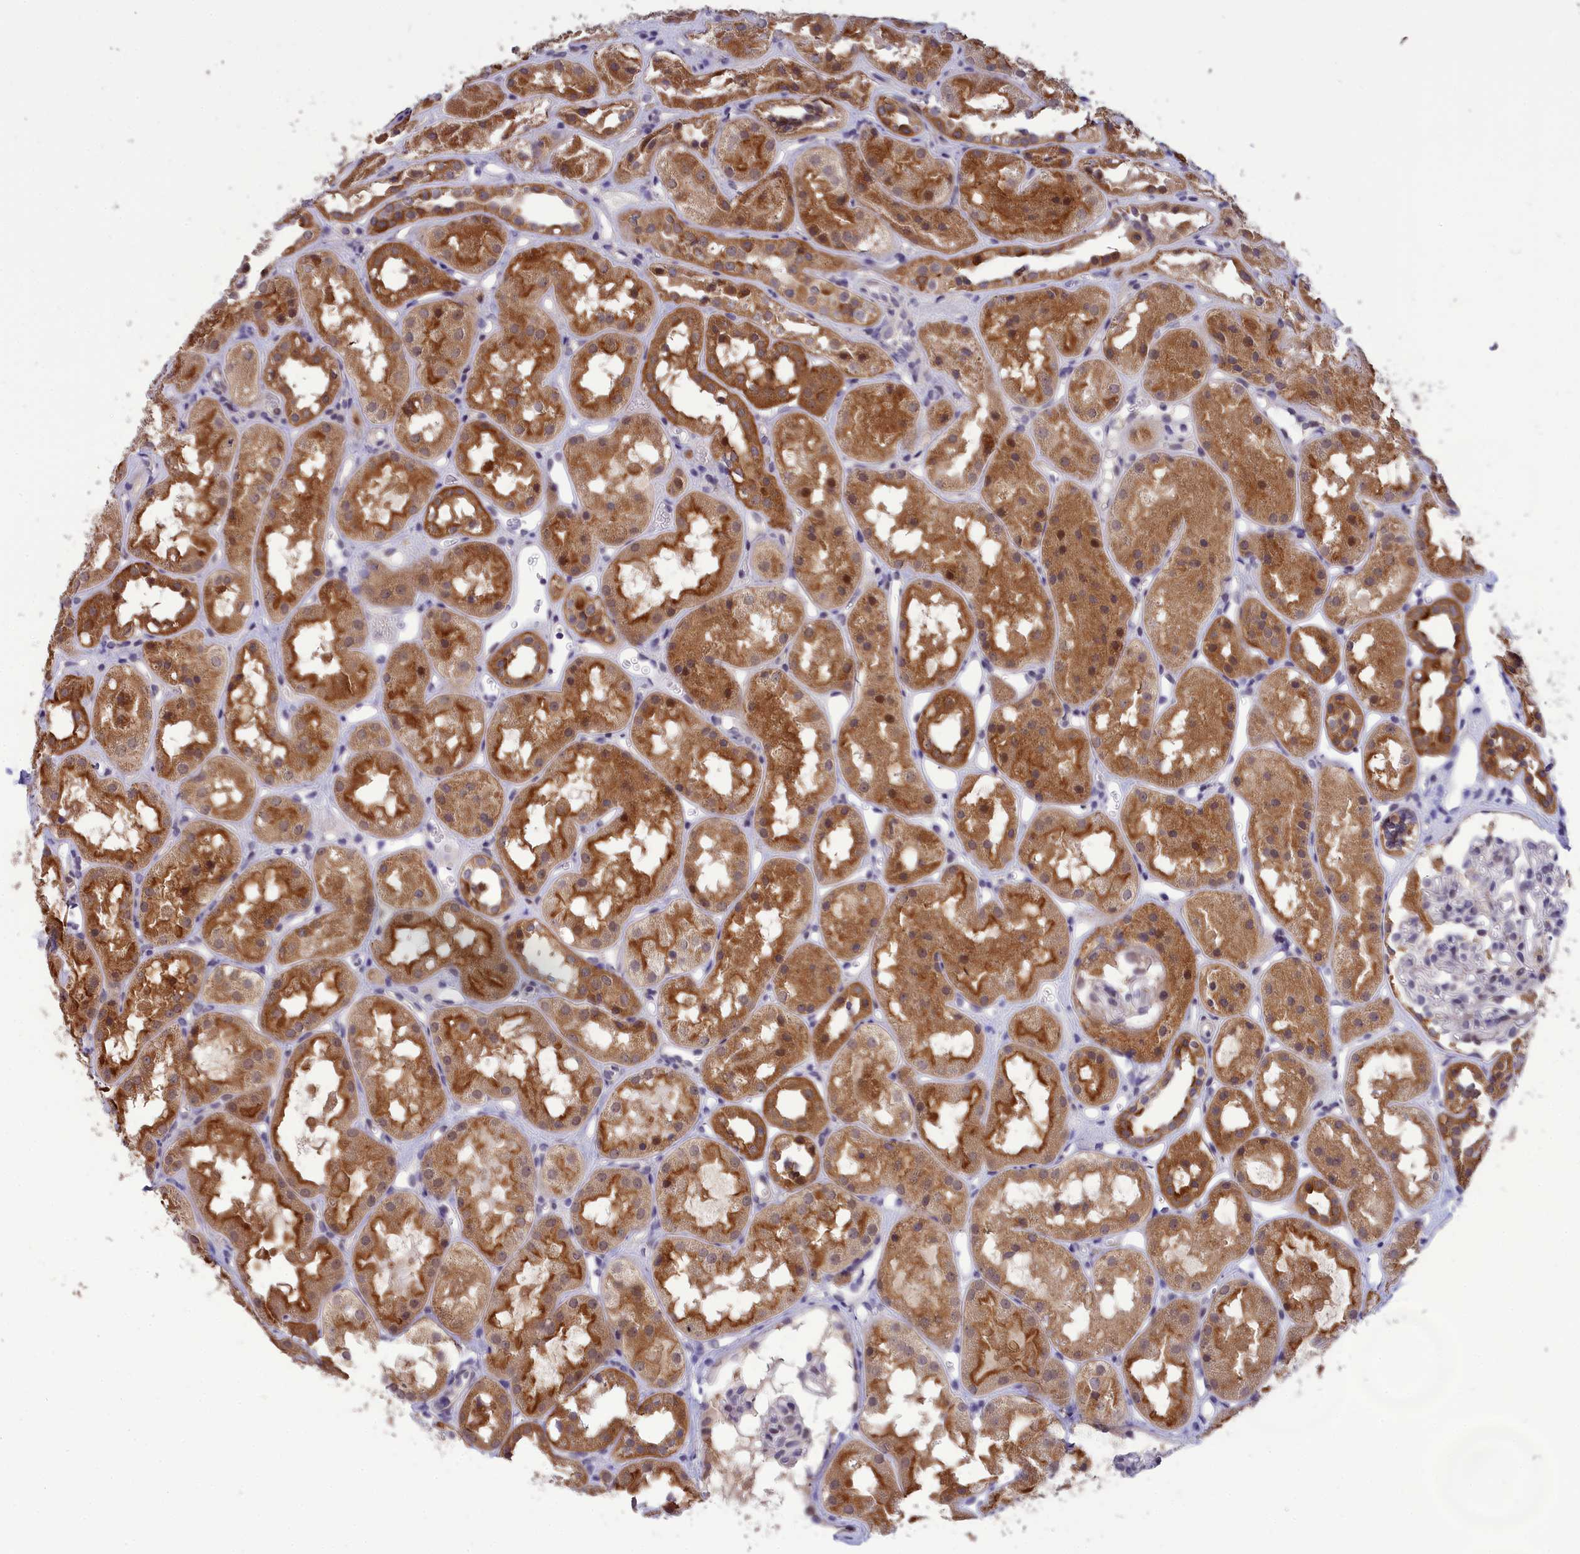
{"staining": {"intensity": "negative", "quantity": "none", "location": "none"}, "tissue": "kidney", "cell_type": "Cells in glomeruli", "image_type": "normal", "snomed": [{"axis": "morphology", "description": "Normal tissue, NOS"}, {"axis": "topography", "description": "Kidney"}], "caption": "This is a histopathology image of IHC staining of benign kidney, which shows no staining in cells in glomeruli.", "gene": "KCTD14", "patient": {"sex": "male", "age": 16}}